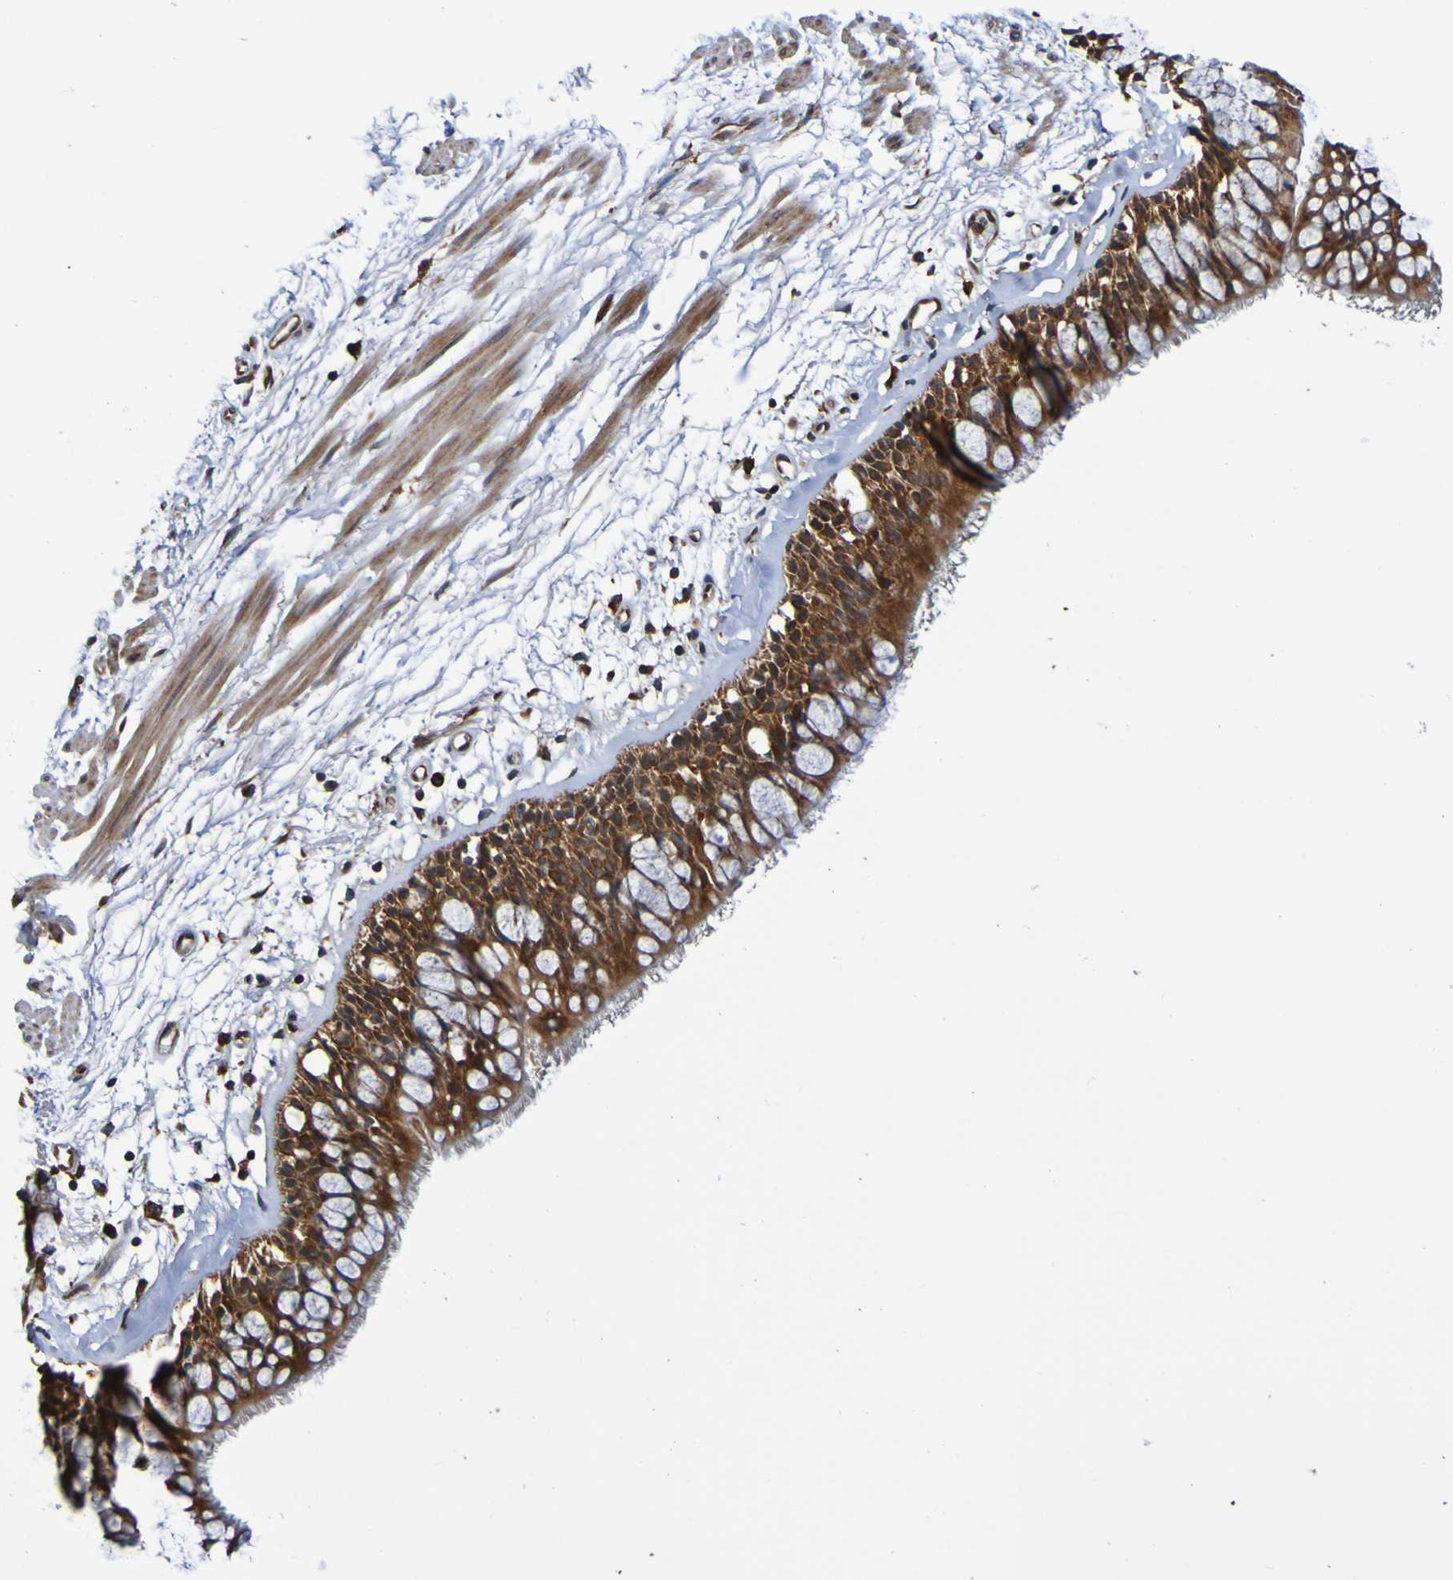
{"staining": {"intensity": "strong", "quantity": ">75%", "location": "cytoplasmic/membranous"}, "tissue": "bronchus", "cell_type": "Respiratory epithelial cells", "image_type": "normal", "snomed": [{"axis": "morphology", "description": "Normal tissue, NOS"}, {"axis": "morphology", "description": "Adenocarcinoma, NOS"}, {"axis": "topography", "description": "Bronchus"}, {"axis": "topography", "description": "Lung"}], "caption": "The micrograph demonstrates immunohistochemical staining of normal bronchus. There is strong cytoplasmic/membranous staining is appreciated in about >75% of respiratory epithelial cells. Using DAB (brown) and hematoxylin (blue) stains, captured at high magnification using brightfield microscopy.", "gene": "AXIN1", "patient": {"sex": "female", "age": 54}}